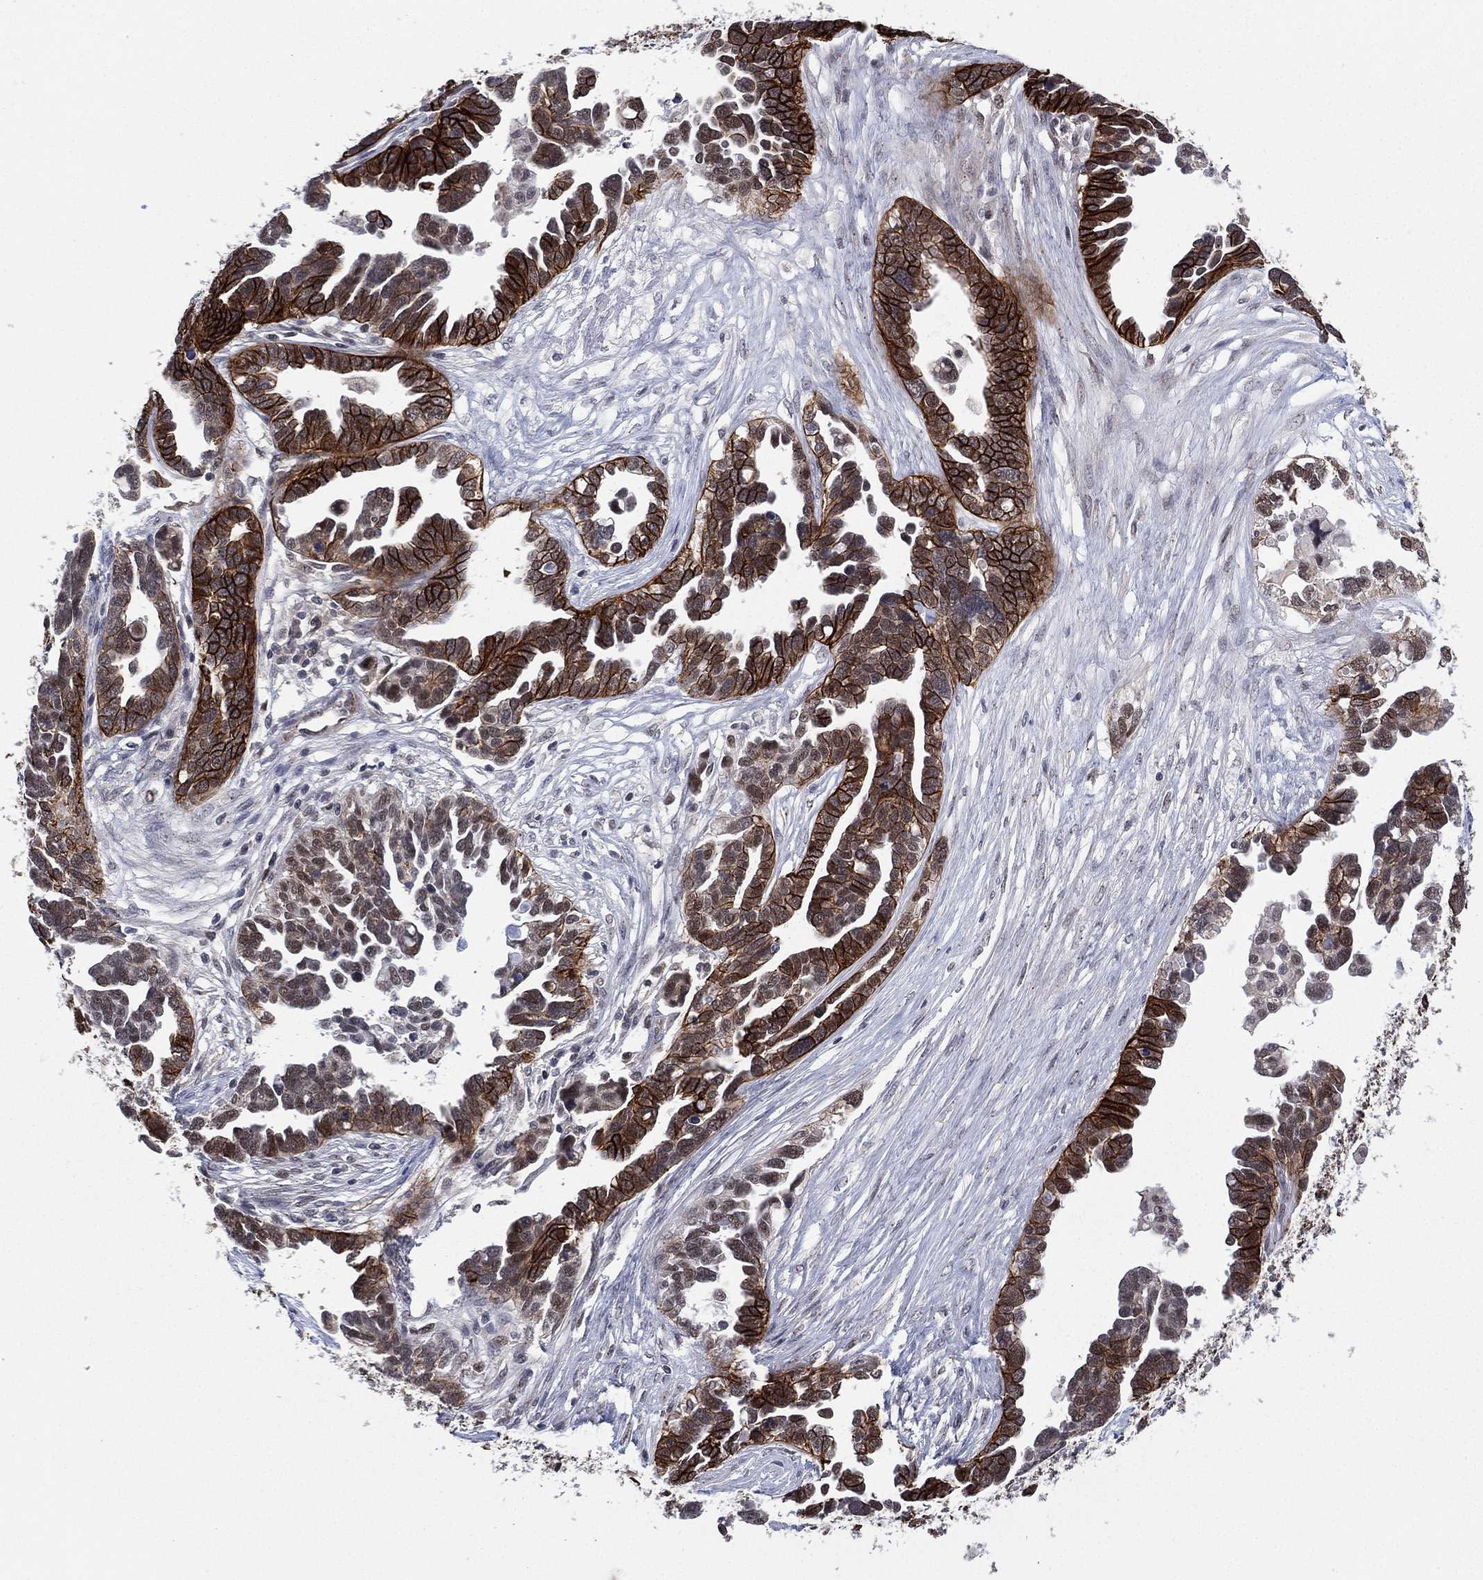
{"staining": {"intensity": "strong", "quantity": "25%-75%", "location": "cytoplasmic/membranous"}, "tissue": "ovarian cancer", "cell_type": "Tumor cells", "image_type": "cancer", "snomed": [{"axis": "morphology", "description": "Cystadenocarcinoma, serous, NOS"}, {"axis": "topography", "description": "Ovary"}], "caption": "This photomicrograph displays IHC staining of human ovarian cancer (serous cystadenocarcinoma), with high strong cytoplasmic/membranous positivity in about 25%-75% of tumor cells.", "gene": "GSE1", "patient": {"sex": "female", "age": 54}}